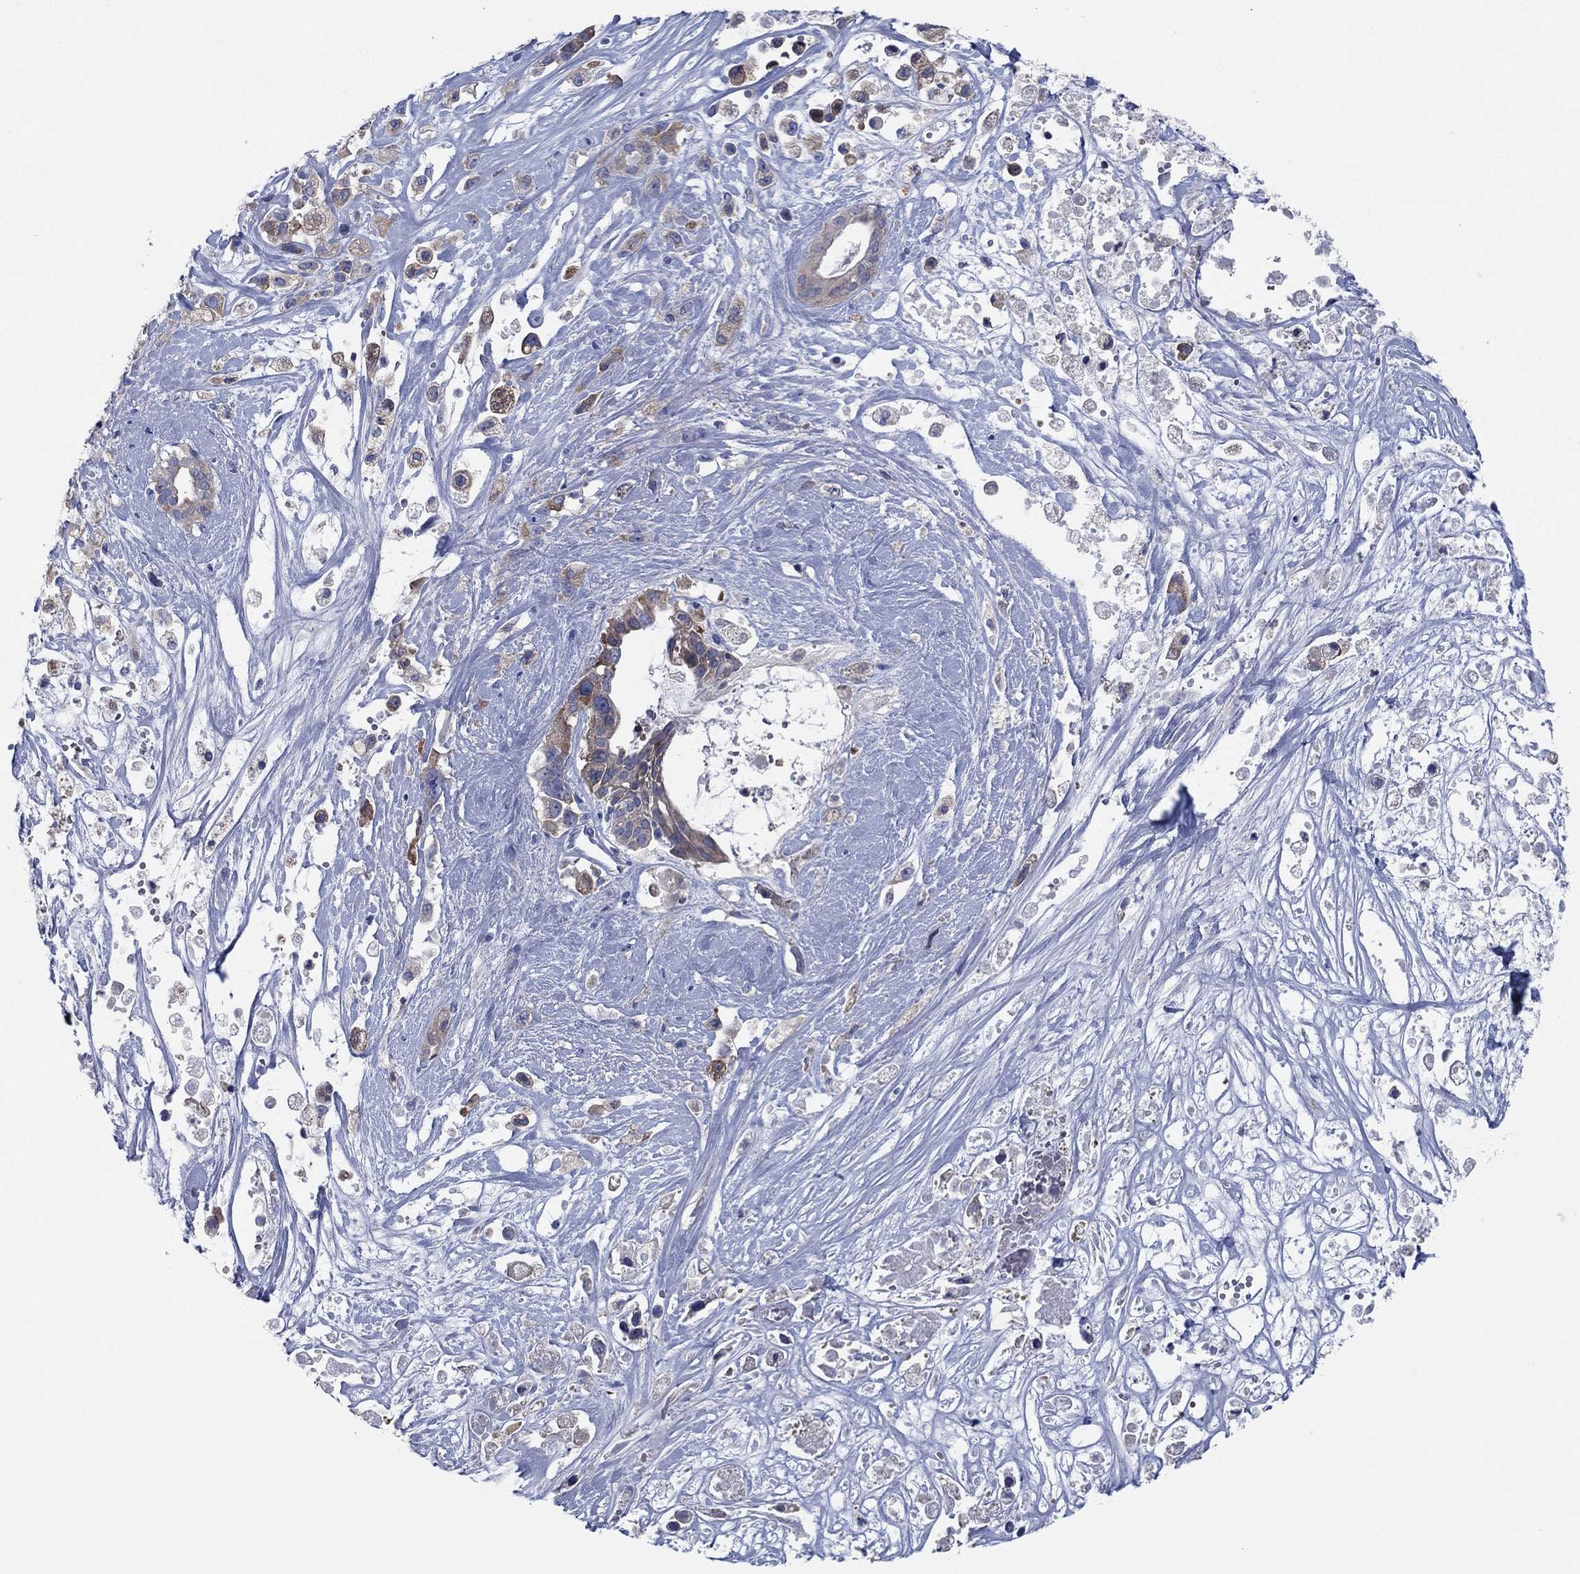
{"staining": {"intensity": "moderate", "quantity": "25%-75%", "location": "cytoplasmic/membranous"}, "tissue": "pancreatic cancer", "cell_type": "Tumor cells", "image_type": "cancer", "snomed": [{"axis": "morphology", "description": "Adenocarcinoma, NOS"}, {"axis": "topography", "description": "Pancreas"}], "caption": "Tumor cells display medium levels of moderate cytoplasmic/membranous expression in about 25%-75% of cells in human pancreatic cancer.", "gene": "PVR", "patient": {"sex": "male", "age": 44}}